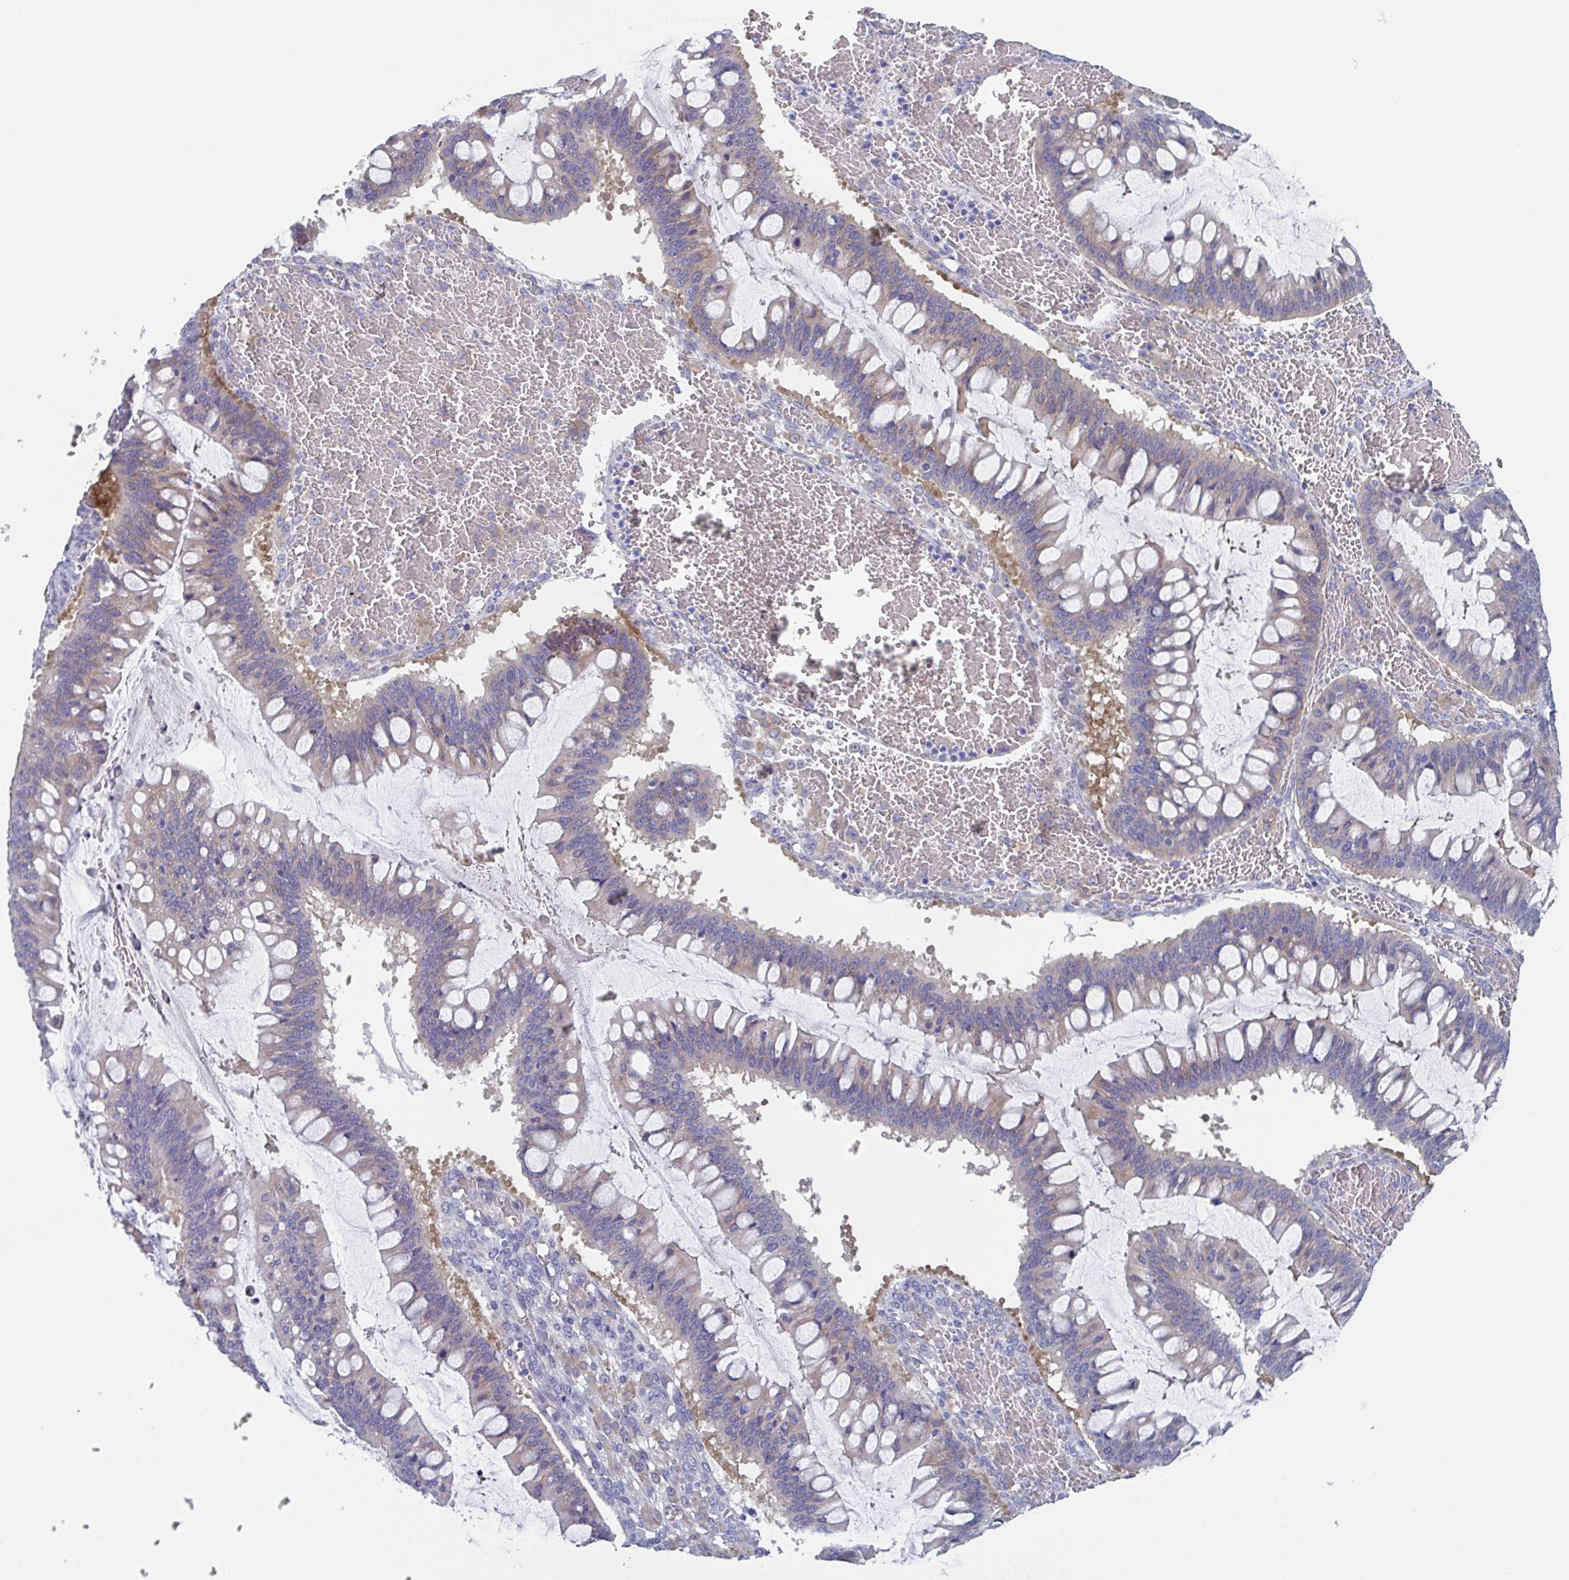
{"staining": {"intensity": "weak", "quantity": "25%-75%", "location": "cytoplasmic/membranous"}, "tissue": "ovarian cancer", "cell_type": "Tumor cells", "image_type": "cancer", "snomed": [{"axis": "morphology", "description": "Cystadenocarcinoma, mucinous, NOS"}, {"axis": "topography", "description": "Ovary"}], "caption": "High-power microscopy captured an immunohistochemistry photomicrograph of mucinous cystadenocarcinoma (ovarian), revealing weak cytoplasmic/membranous staining in approximately 25%-75% of tumor cells. The staining is performed using DAB brown chromogen to label protein expression. The nuclei are counter-stained blue using hematoxylin.", "gene": "LPIN3", "patient": {"sex": "female", "age": 73}}